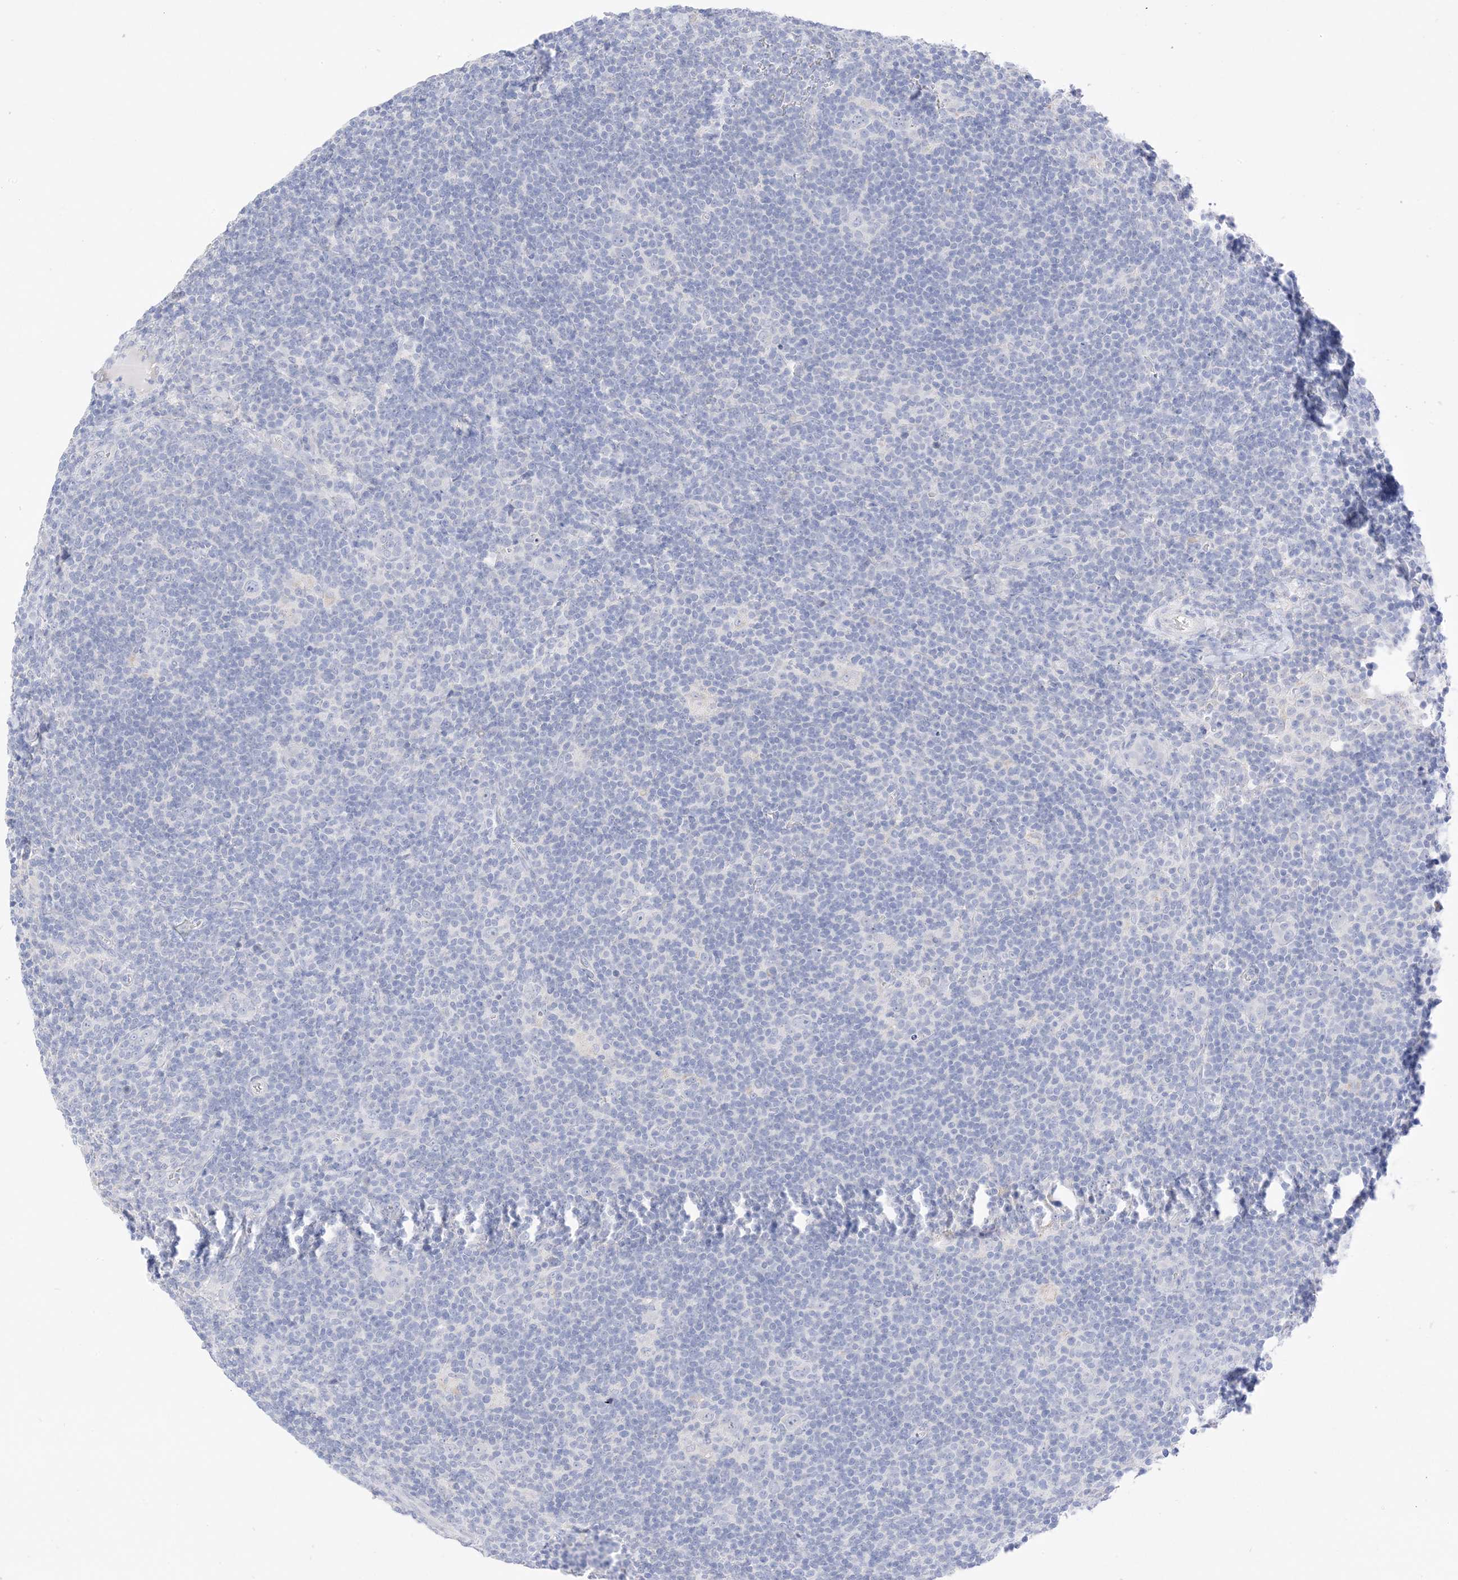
{"staining": {"intensity": "negative", "quantity": "none", "location": "none"}, "tissue": "lymphoma", "cell_type": "Tumor cells", "image_type": "cancer", "snomed": [{"axis": "morphology", "description": "Hodgkin's disease, NOS"}, {"axis": "topography", "description": "Lymph node"}], "caption": "A histopathology image of human Hodgkin's disease is negative for staining in tumor cells. (DAB (3,3'-diaminobenzidine) IHC with hematoxylin counter stain).", "gene": "MUC17", "patient": {"sex": "female", "age": 57}}